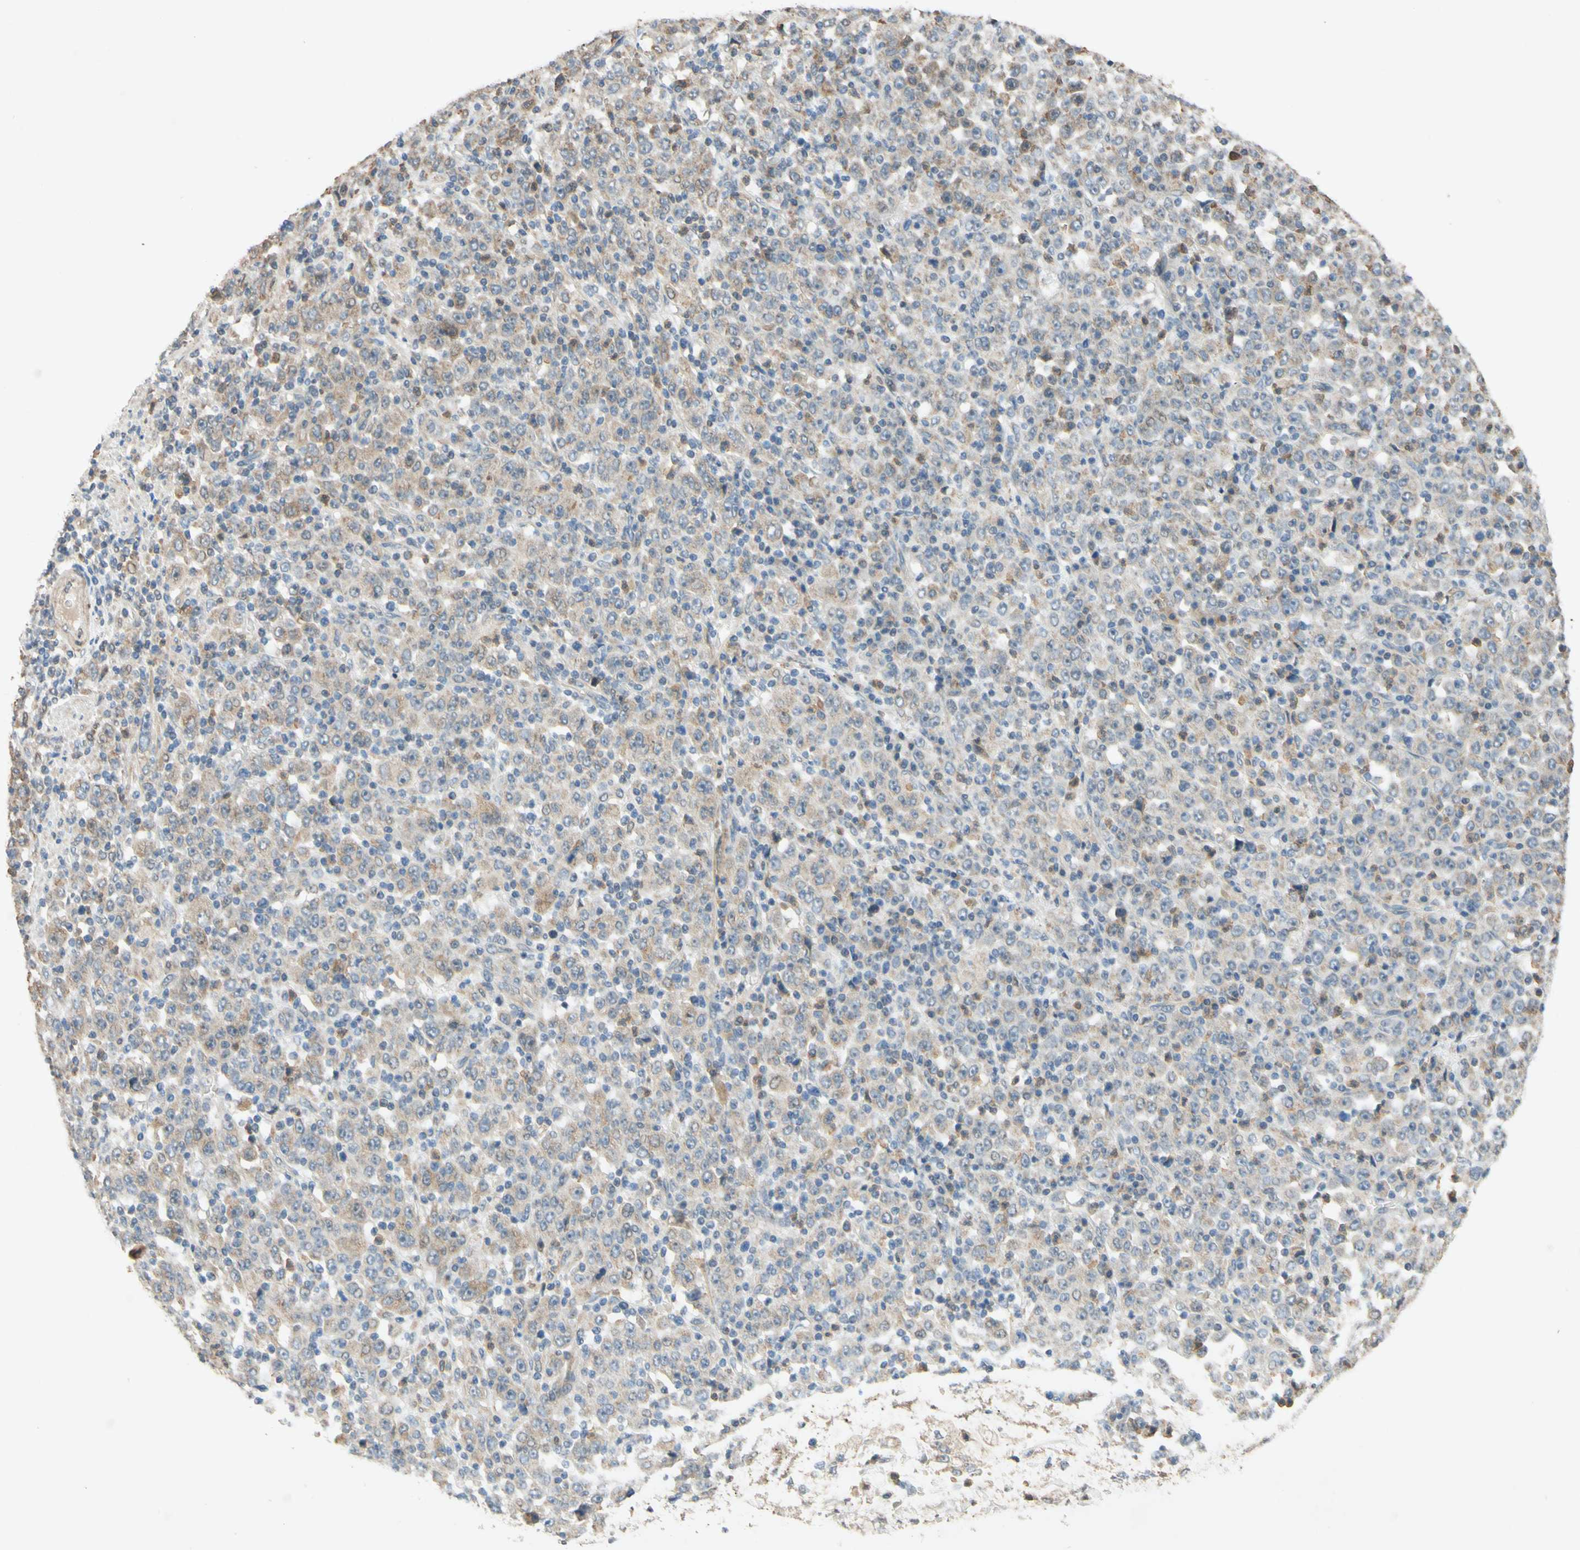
{"staining": {"intensity": "weak", "quantity": ">75%", "location": "cytoplasmic/membranous"}, "tissue": "stomach cancer", "cell_type": "Tumor cells", "image_type": "cancer", "snomed": [{"axis": "morphology", "description": "Normal tissue, NOS"}, {"axis": "morphology", "description": "Adenocarcinoma, NOS"}, {"axis": "topography", "description": "Stomach, upper"}, {"axis": "topography", "description": "Stomach"}], "caption": "Tumor cells show low levels of weak cytoplasmic/membranous positivity in approximately >75% of cells in stomach cancer (adenocarcinoma). (DAB (3,3'-diaminobenzidine) = brown stain, brightfield microscopy at high magnification).", "gene": "GATA1", "patient": {"sex": "male", "age": 59}}